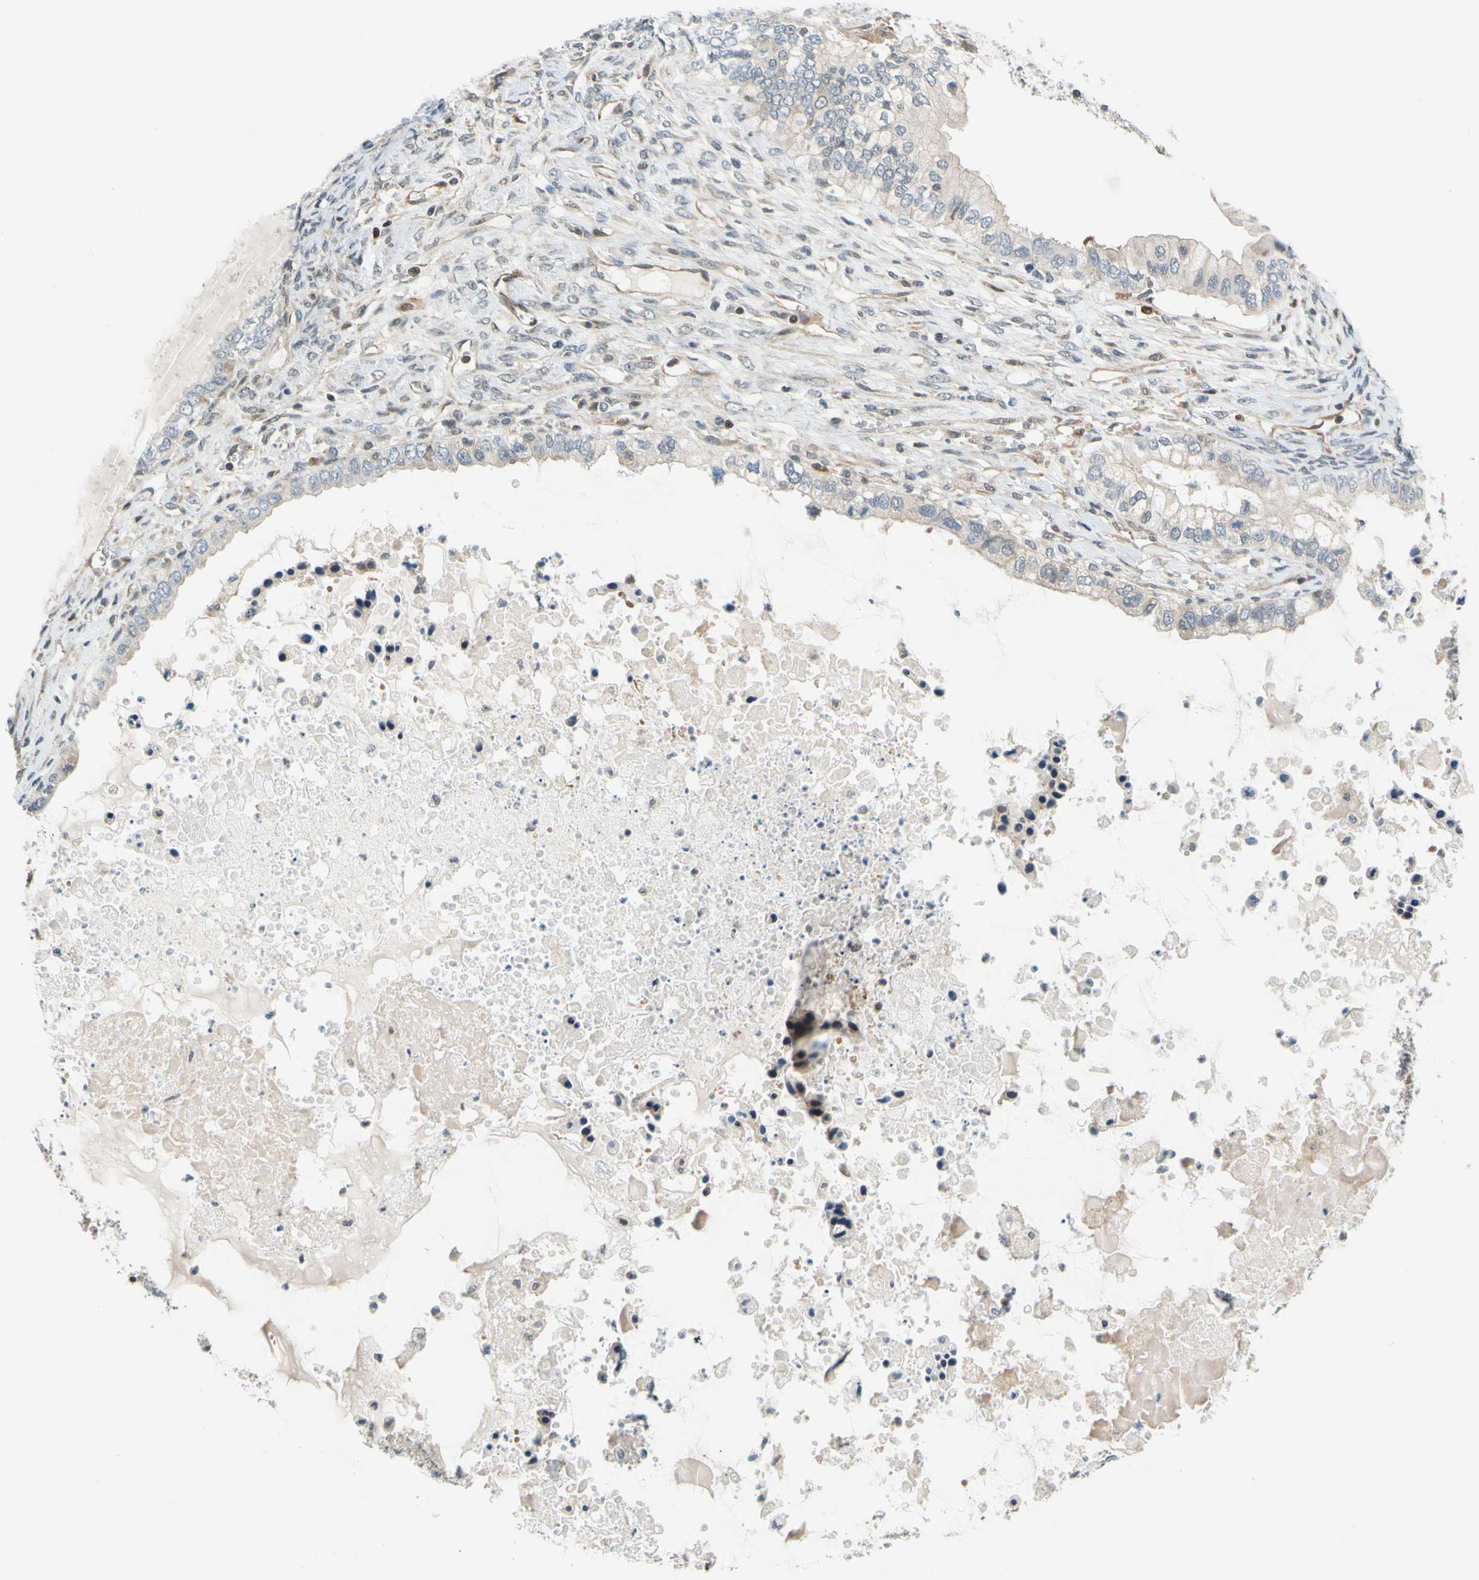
{"staining": {"intensity": "negative", "quantity": "none", "location": "none"}, "tissue": "ovarian cancer", "cell_type": "Tumor cells", "image_type": "cancer", "snomed": [{"axis": "morphology", "description": "Cystadenocarcinoma, mucinous, NOS"}, {"axis": "topography", "description": "Ovary"}], "caption": "A high-resolution photomicrograph shows immunohistochemistry (IHC) staining of ovarian cancer, which displays no significant staining in tumor cells.", "gene": "MAPK9", "patient": {"sex": "female", "age": 80}}